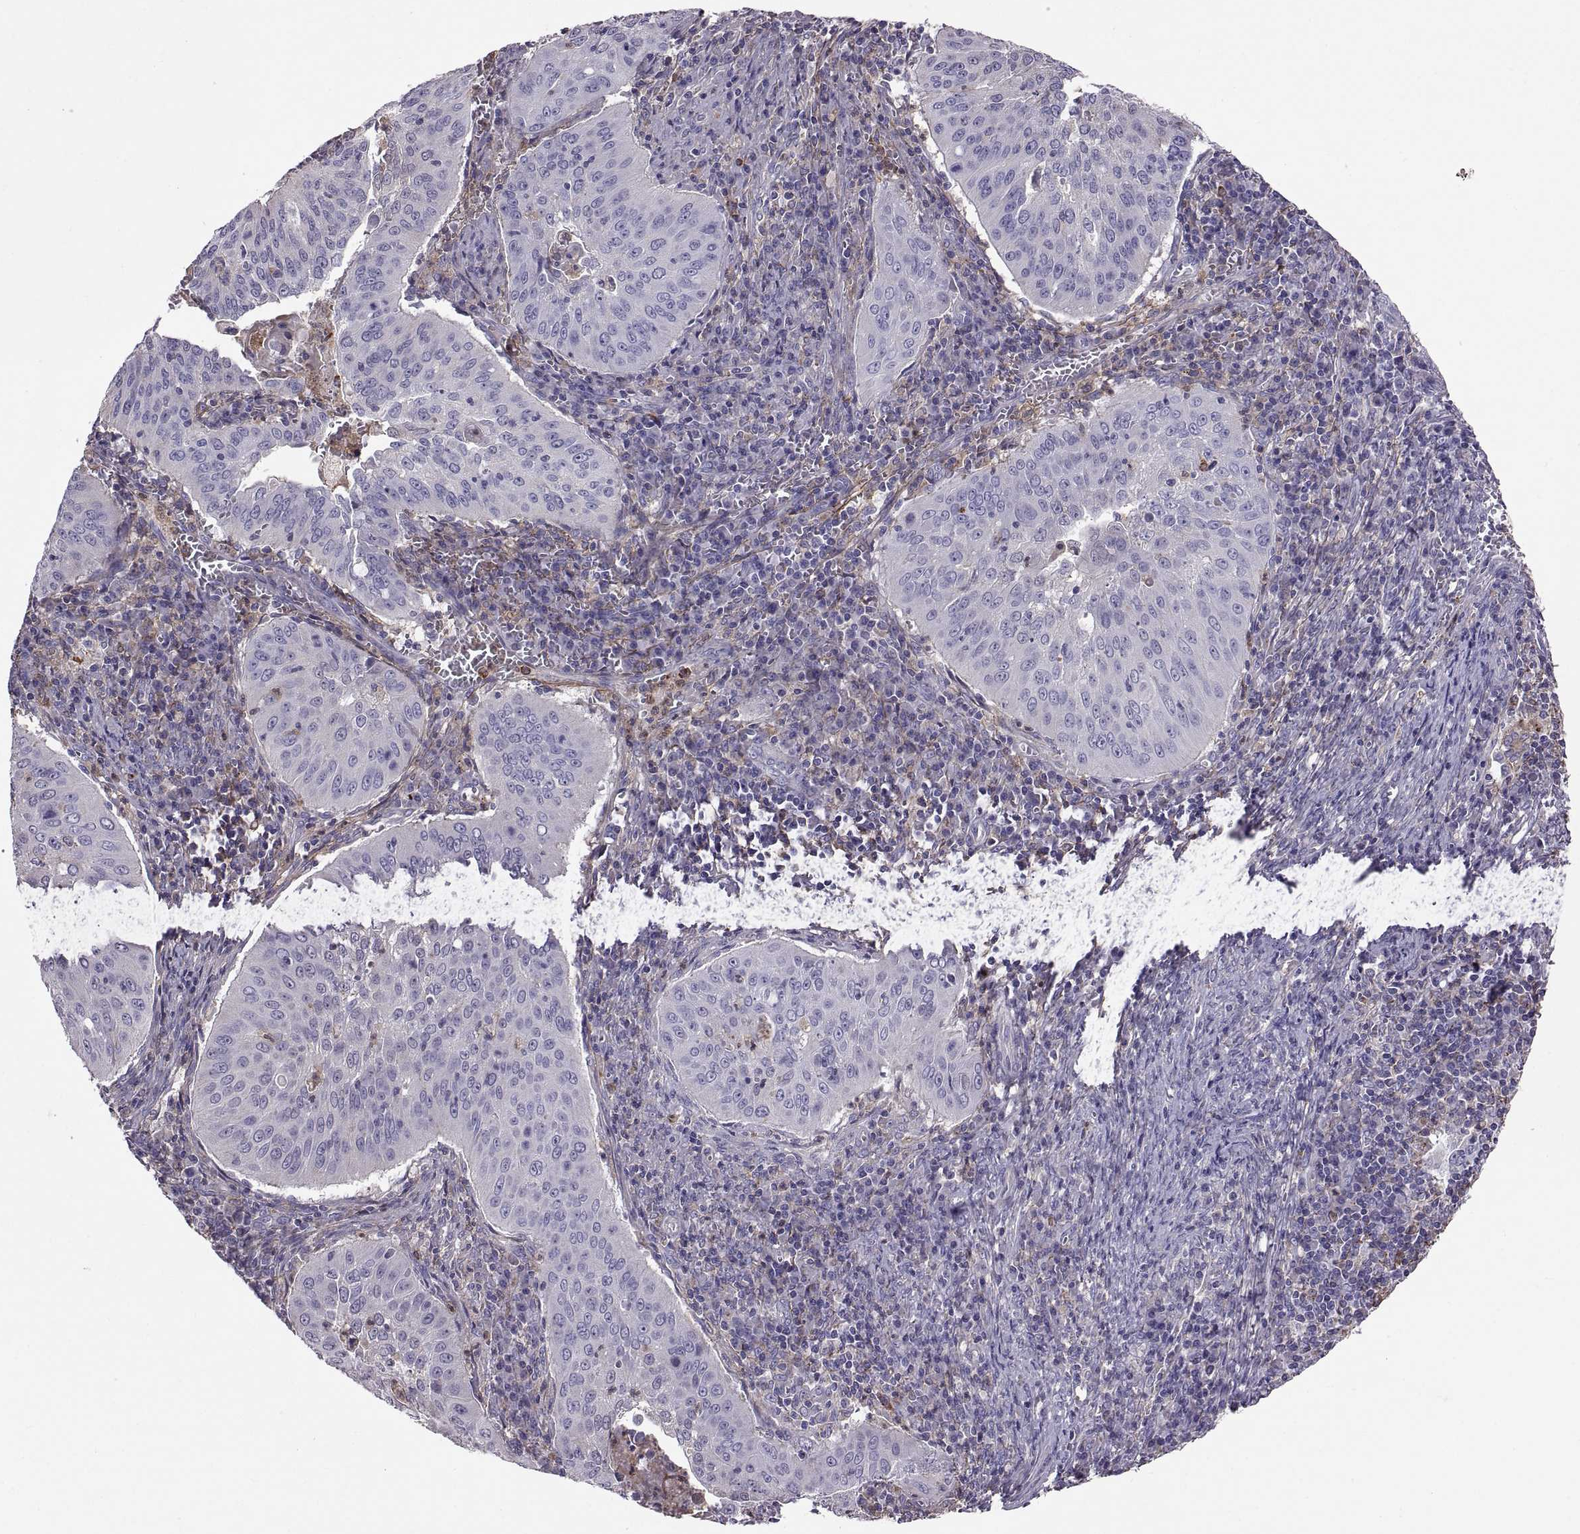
{"staining": {"intensity": "negative", "quantity": "none", "location": "none"}, "tissue": "cervical cancer", "cell_type": "Tumor cells", "image_type": "cancer", "snomed": [{"axis": "morphology", "description": "Squamous cell carcinoma, NOS"}, {"axis": "topography", "description": "Cervix"}], "caption": "Squamous cell carcinoma (cervical) was stained to show a protein in brown. There is no significant staining in tumor cells.", "gene": "EMILIN2", "patient": {"sex": "female", "age": 39}}